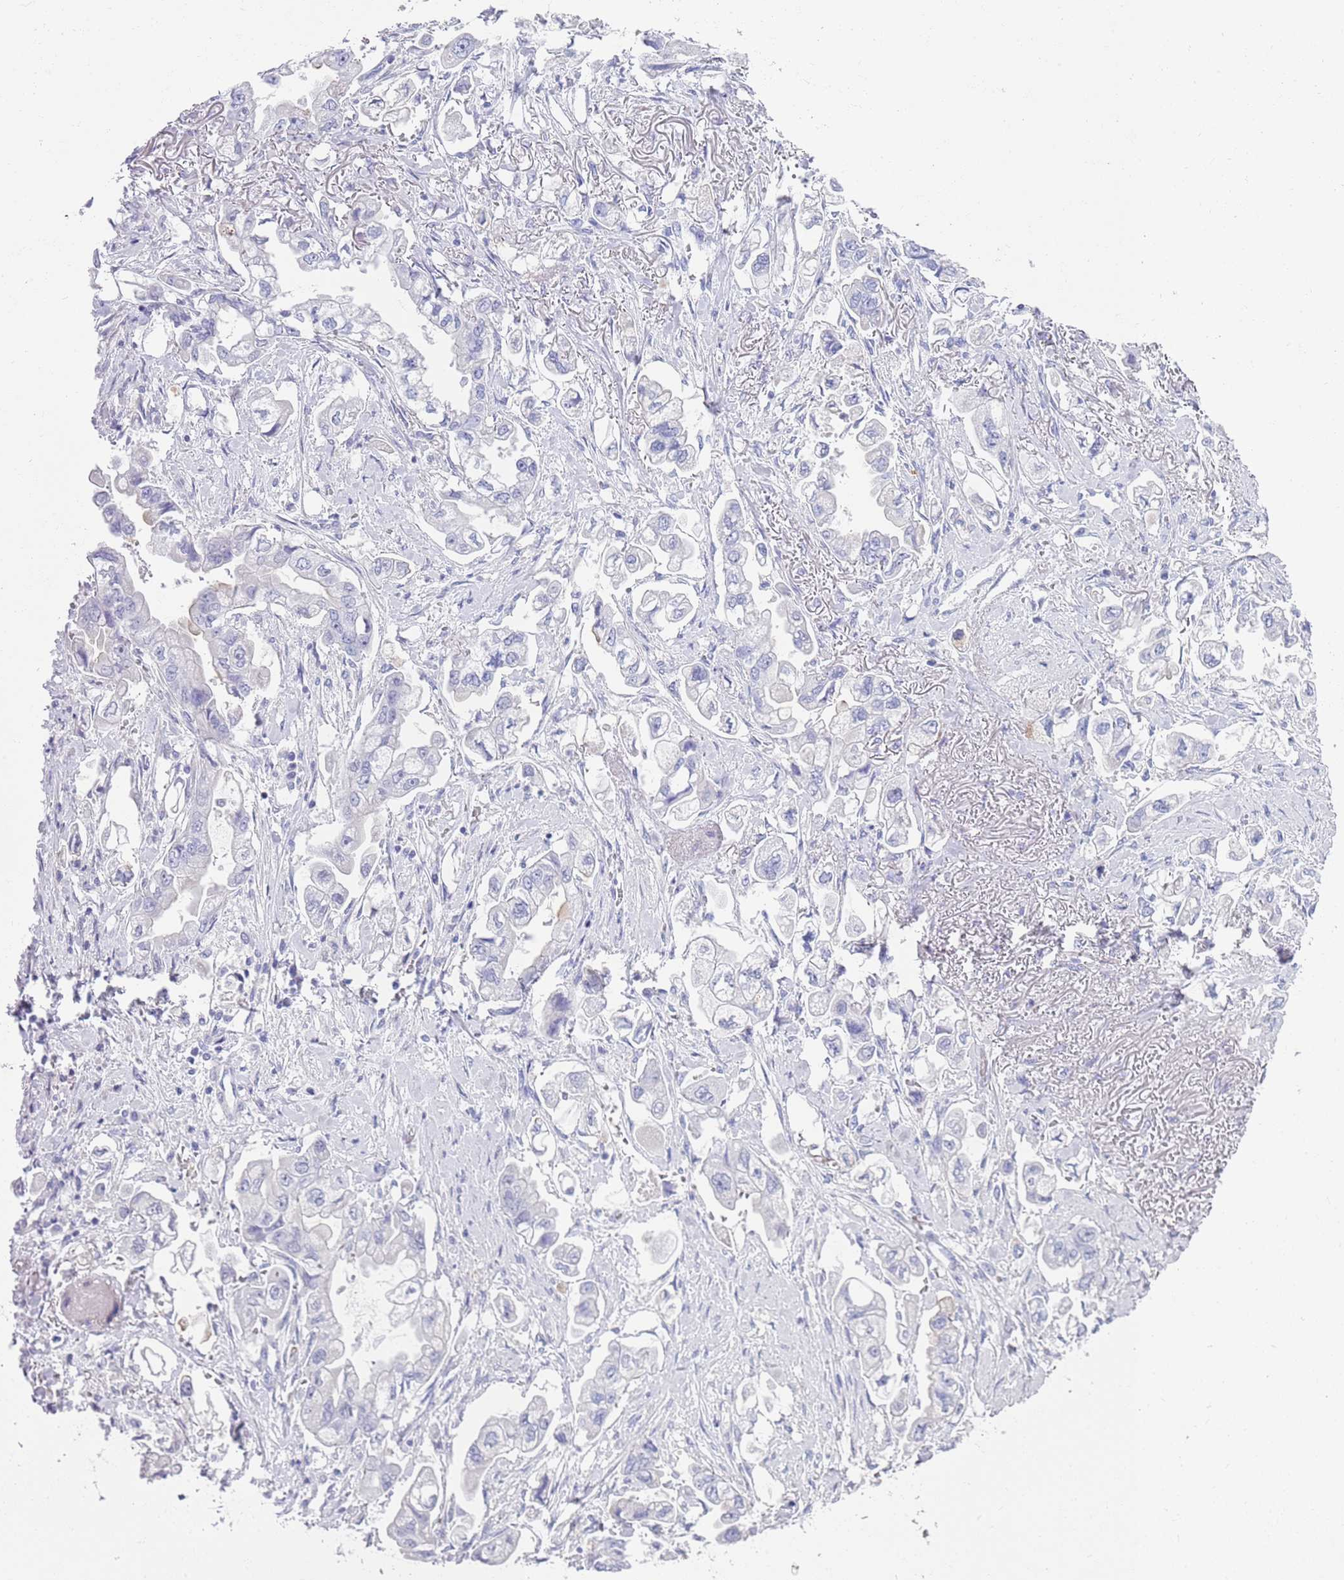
{"staining": {"intensity": "negative", "quantity": "none", "location": "none"}, "tissue": "stomach cancer", "cell_type": "Tumor cells", "image_type": "cancer", "snomed": [{"axis": "morphology", "description": "Adenocarcinoma, NOS"}, {"axis": "topography", "description": "Stomach"}], "caption": "This micrograph is of stomach adenocarcinoma stained with immunohistochemistry to label a protein in brown with the nuclei are counter-stained blue. There is no positivity in tumor cells.", "gene": "CPXM2", "patient": {"sex": "male", "age": 62}}